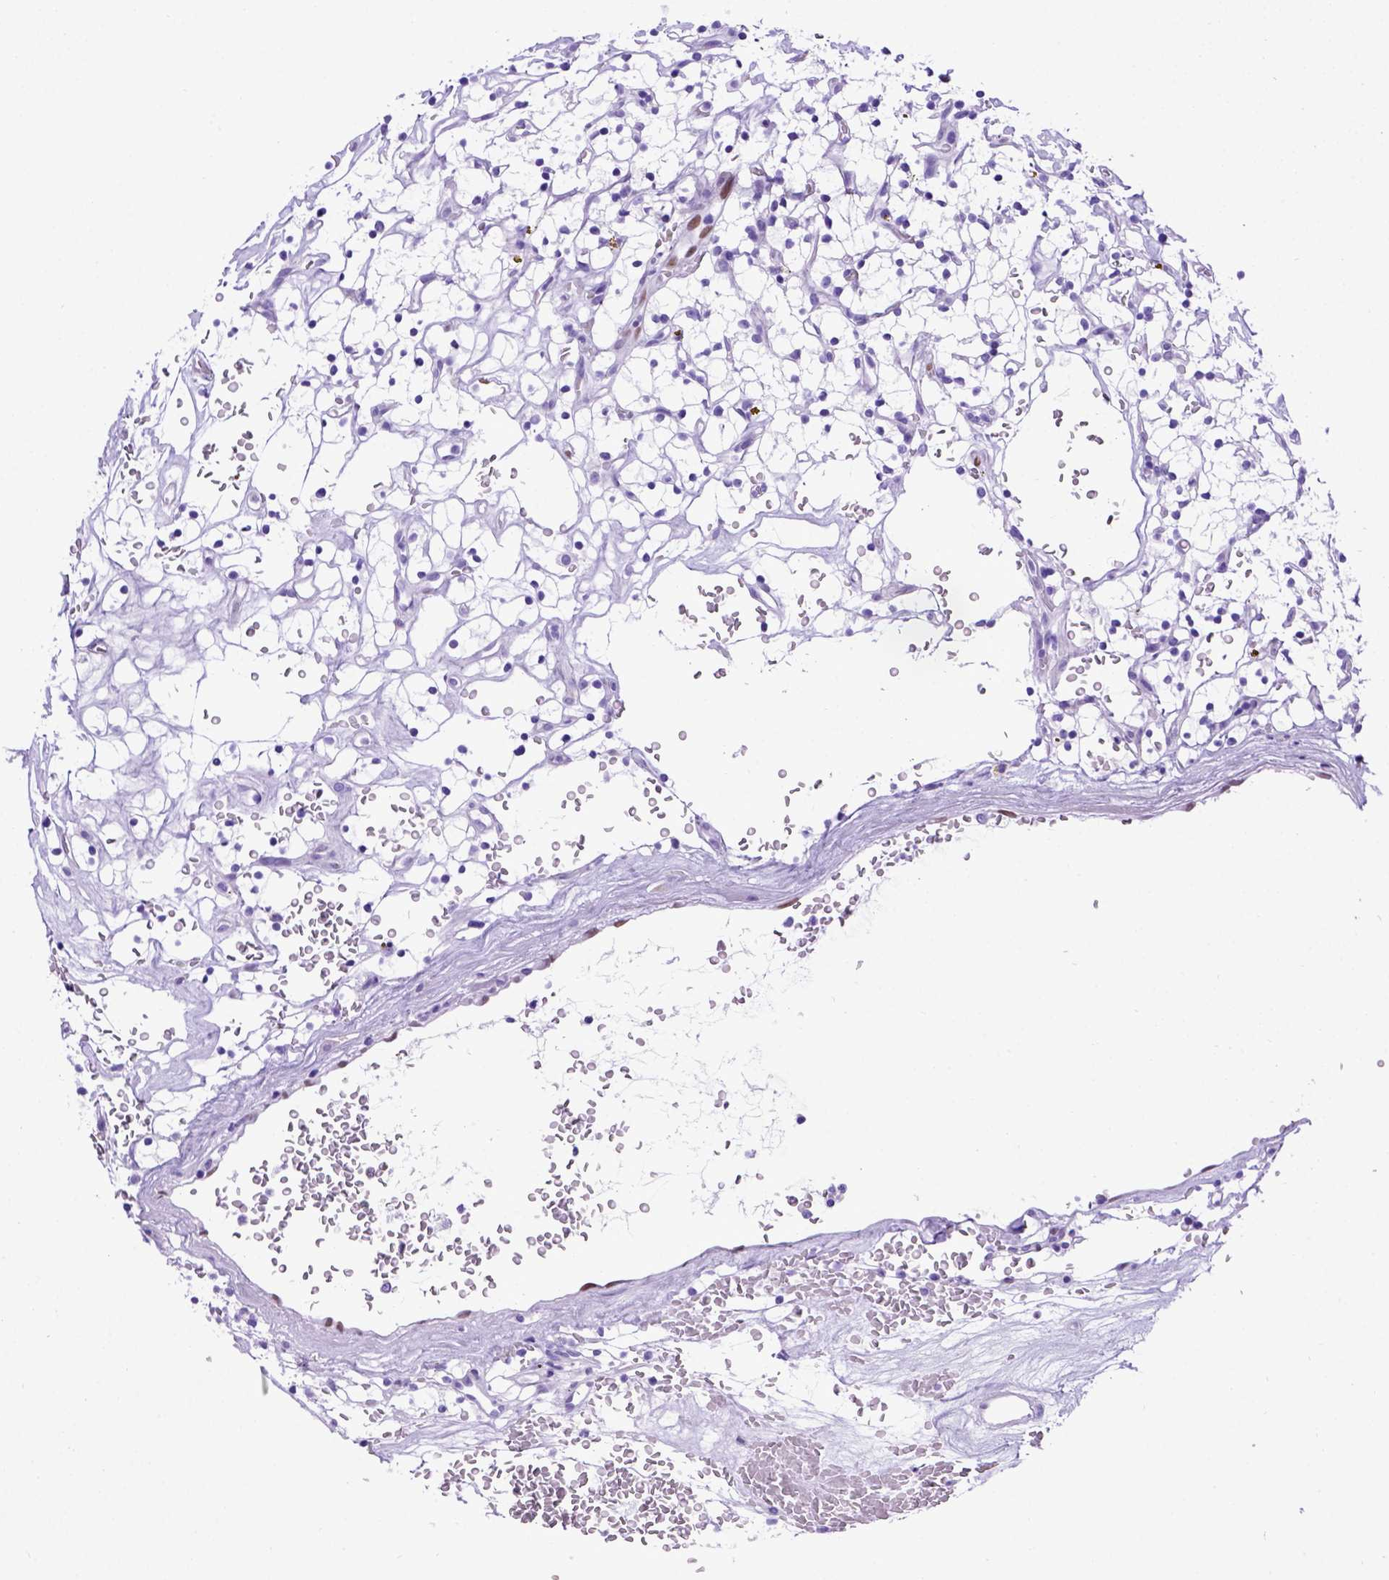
{"staining": {"intensity": "negative", "quantity": "none", "location": "none"}, "tissue": "renal cancer", "cell_type": "Tumor cells", "image_type": "cancer", "snomed": [{"axis": "morphology", "description": "Adenocarcinoma, NOS"}, {"axis": "topography", "description": "Kidney"}], "caption": "There is no significant staining in tumor cells of renal adenocarcinoma.", "gene": "MEOX2", "patient": {"sex": "female", "age": 64}}